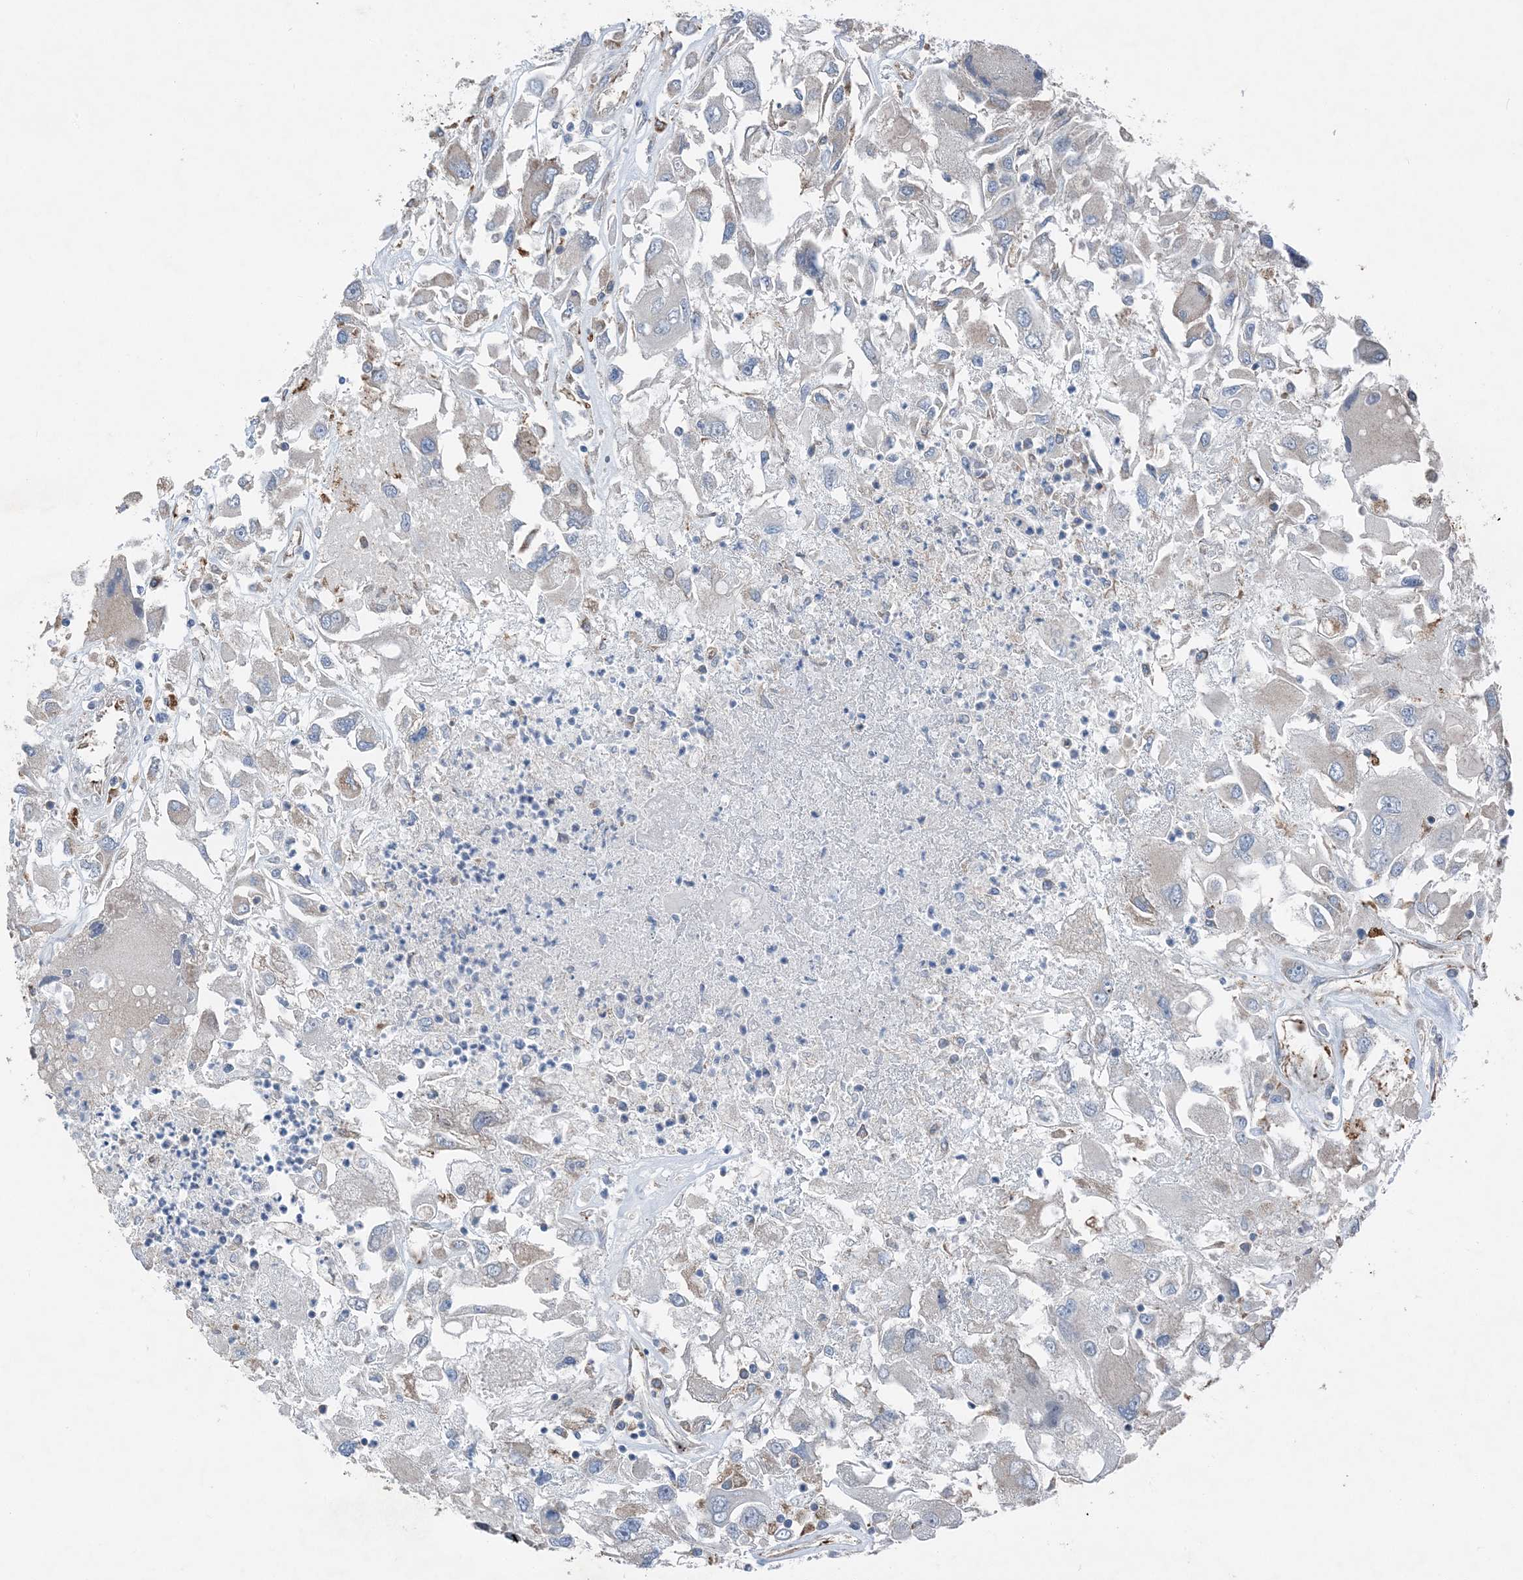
{"staining": {"intensity": "negative", "quantity": "none", "location": "none"}, "tissue": "renal cancer", "cell_type": "Tumor cells", "image_type": "cancer", "snomed": [{"axis": "morphology", "description": "Adenocarcinoma, NOS"}, {"axis": "topography", "description": "Kidney"}], "caption": "Immunohistochemistry (IHC) photomicrograph of human renal cancer stained for a protein (brown), which demonstrates no staining in tumor cells.", "gene": "DHX30", "patient": {"sex": "female", "age": 52}}